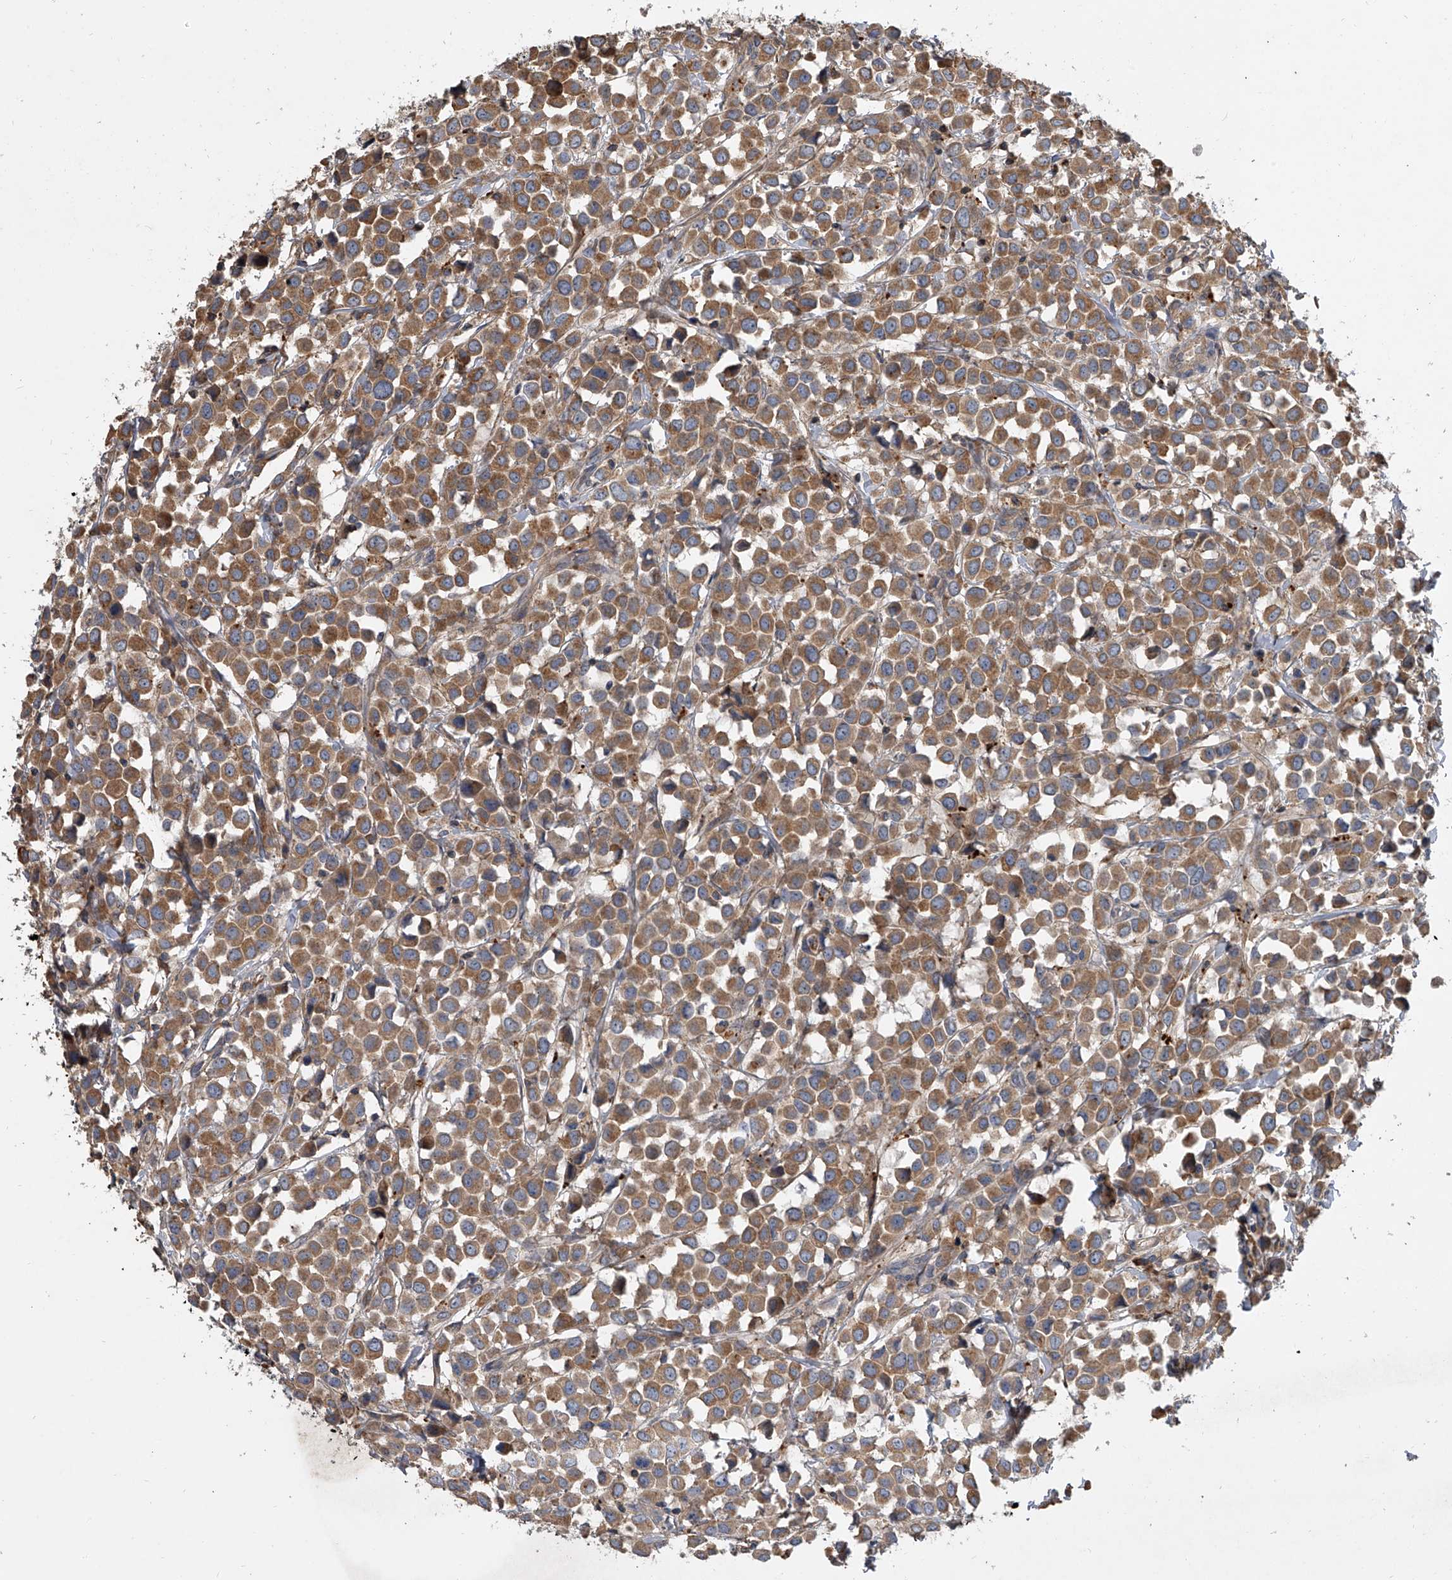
{"staining": {"intensity": "moderate", "quantity": ">75%", "location": "cytoplasmic/membranous"}, "tissue": "breast cancer", "cell_type": "Tumor cells", "image_type": "cancer", "snomed": [{"axis": "morphology", "description": "Duct carcinoma"}, {"axis": "topography", "description": "Breast"}], "caption": "Immunohistochemistry photomicrograph of human breast cancer (intraductal carcinoma) stained for a protein (brown), which exhibits medium levels of moderate cytoplasmic/membranous expression in approximately >75% of tumor cells.", "gene": "DOCK9", "patient": {"sex": "female", "age": 61}}